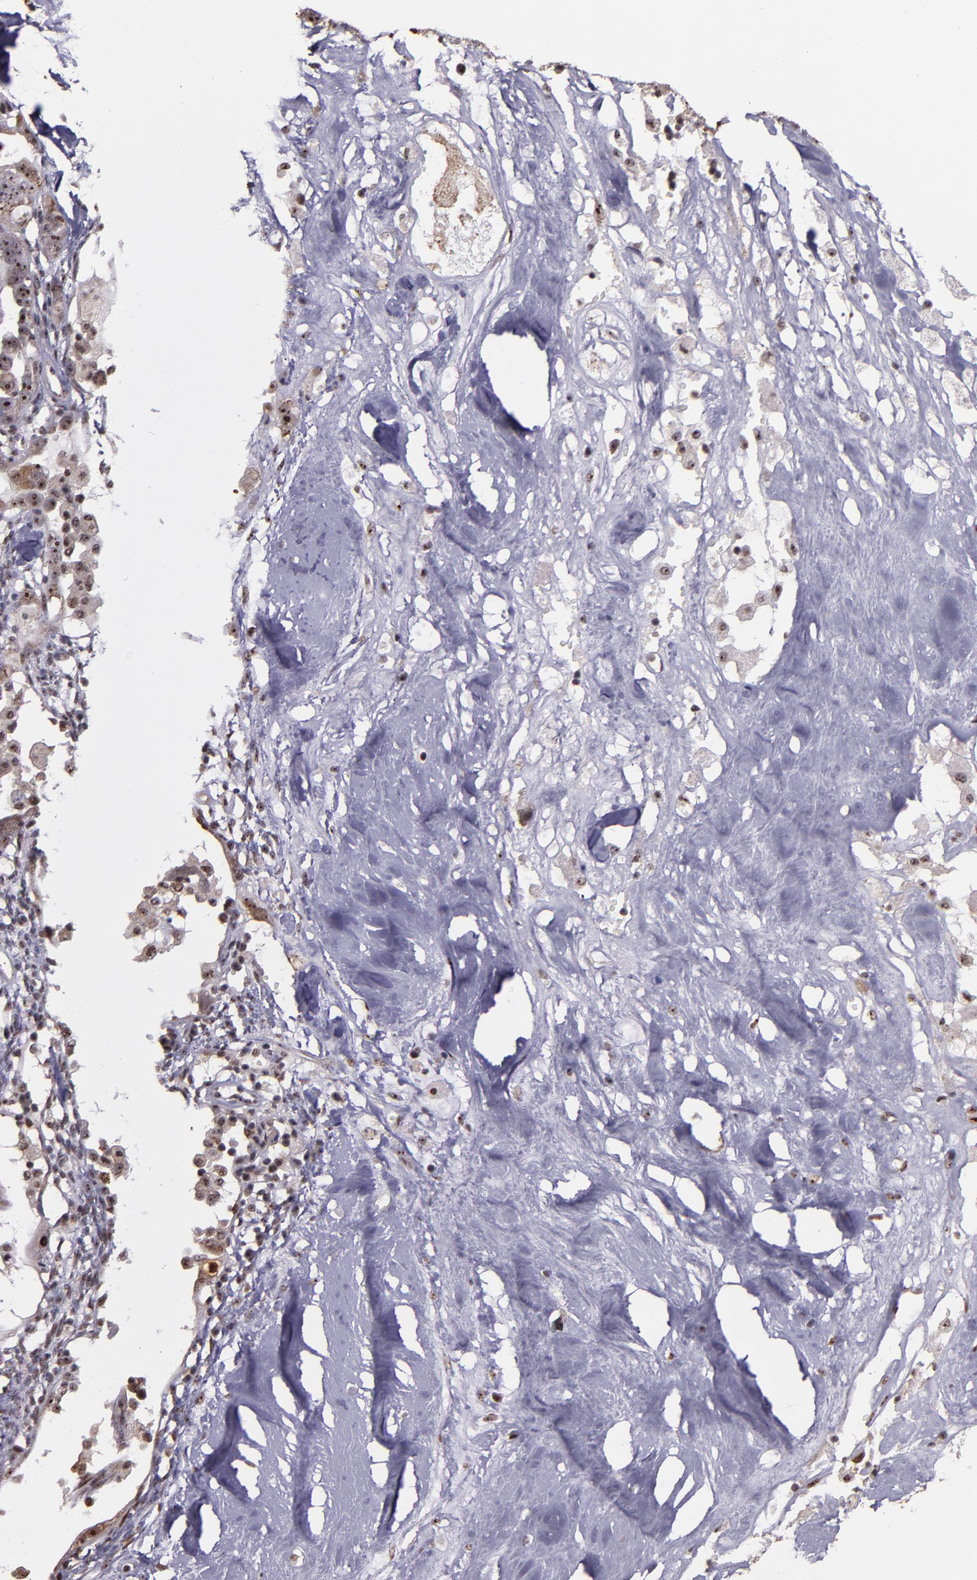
{"staining": {"intensity": "strong", "quantity": "25%-75%", "location": "cytoplasmic/membranous,nuclear"}, "tissue": "ovarian cancer", "cell_type": "Tumor cells", "image_type": "cancer", "snomed": [{"axis": "morphology", "description": "Cystadenocarcinoma, serous, NOS"}, {"axis": "topography", "description": "Ovary"}], "caption": "Immunohistochemical staining of serous cystadenocarcinoma (ovarian) shows high levels of strong cytoplasmic/membranous and nuclear positivity in approximately 25%-75% of tumor cells. Nuclei are stained in blue.", "gene": "CECR2", "patient": {"sex": "female", "age": 66}}